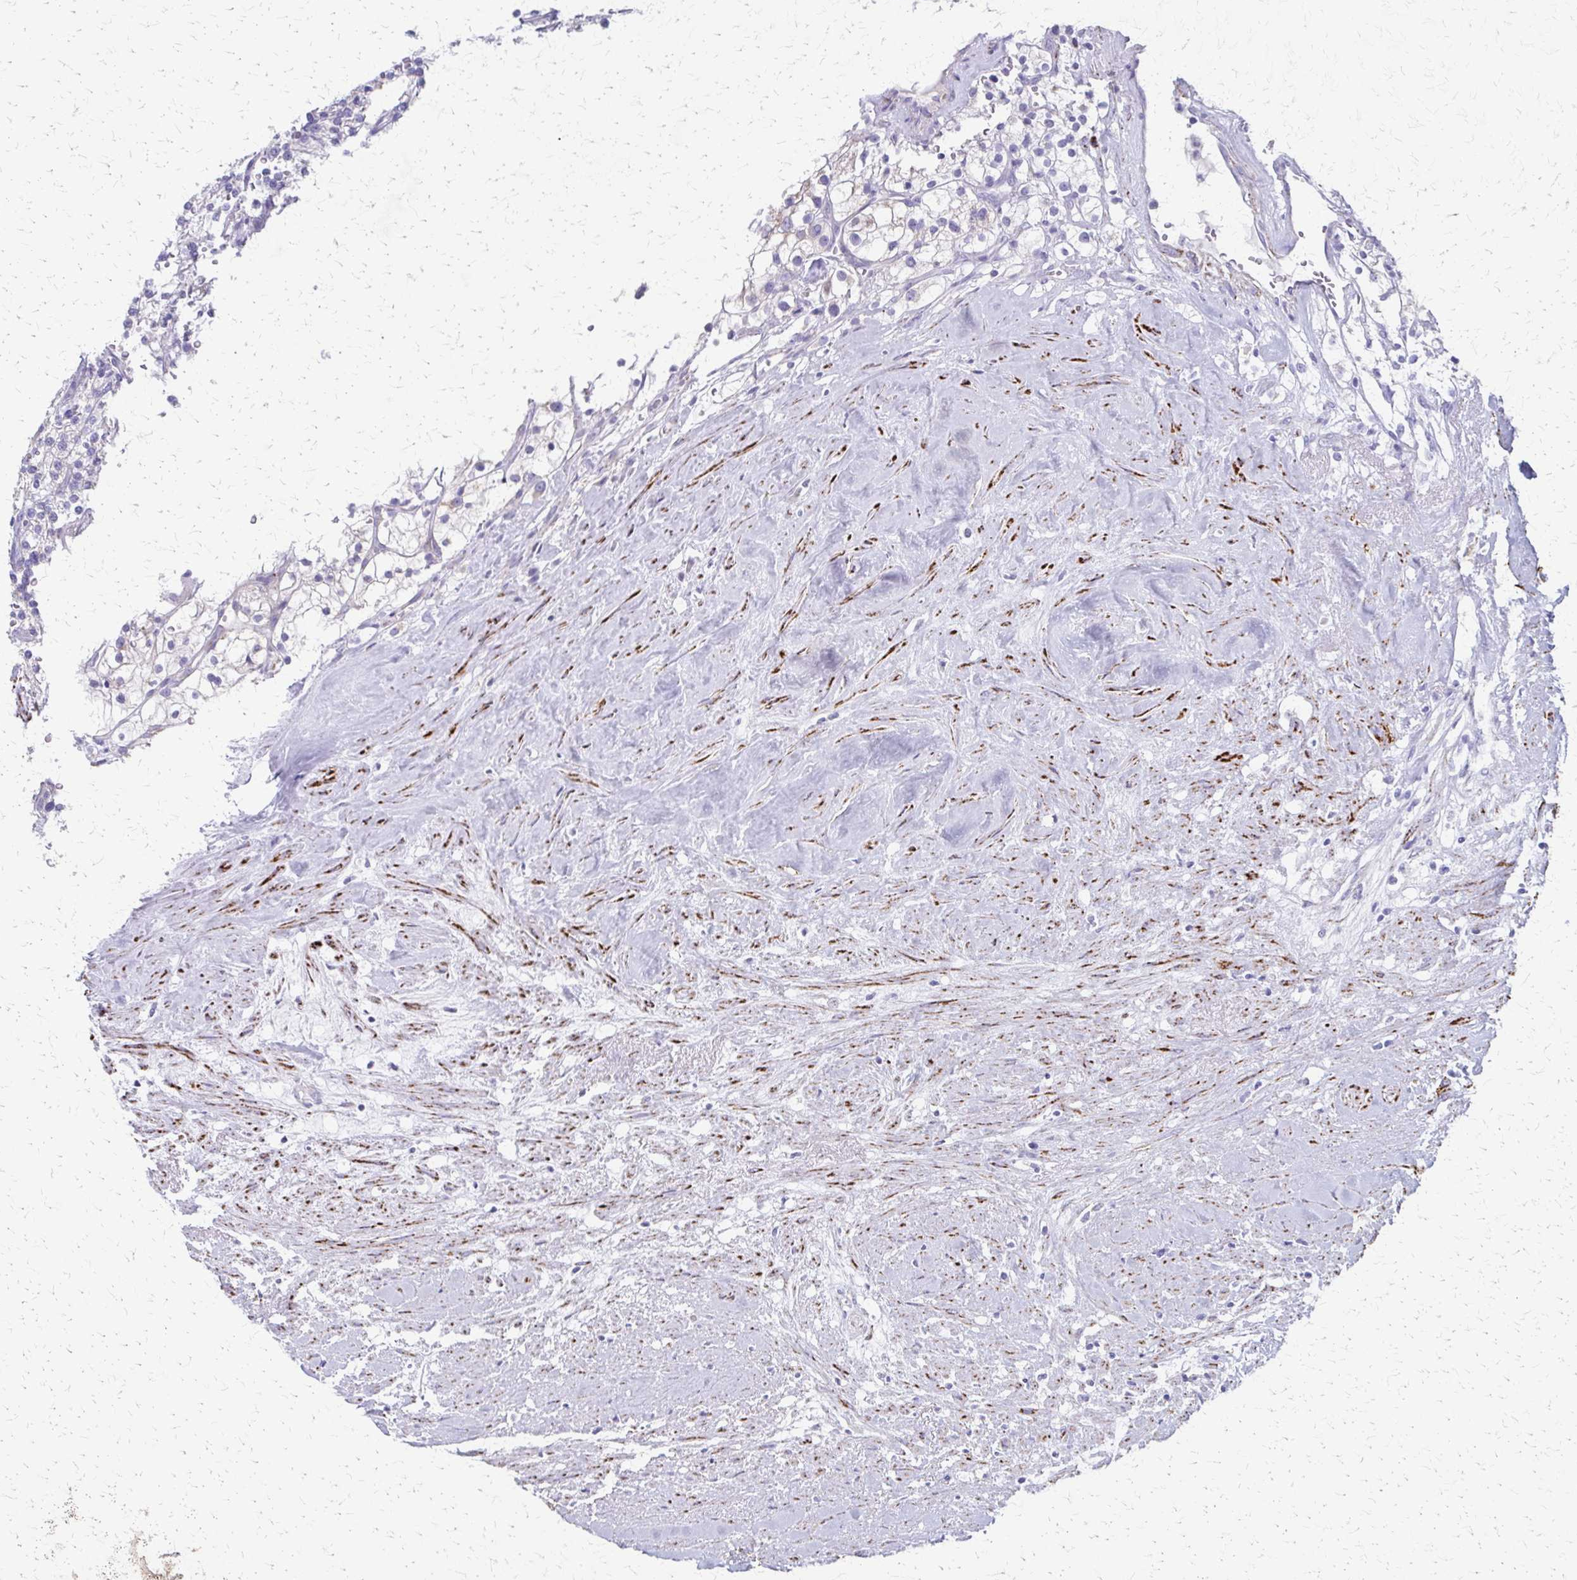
{"staining": {"intensity": "negative", "quantity": "none", "location": "none"}, "tissue": "renal cancer", "cell_type": "Tumor cells", "image_type": "cancer", "snomed": [{"axis": "morphology", "description": "Adenocarcinoma, NOS"}, {"axis": "topography", "description": "Kidney"}], "caption": "Human adenocarcinoma (renal) stained for a protein using IHC displays no positivity in tumor cells.", "gene": "ZSCAN5B", "patient": {"sex": "male", "age": 80}}